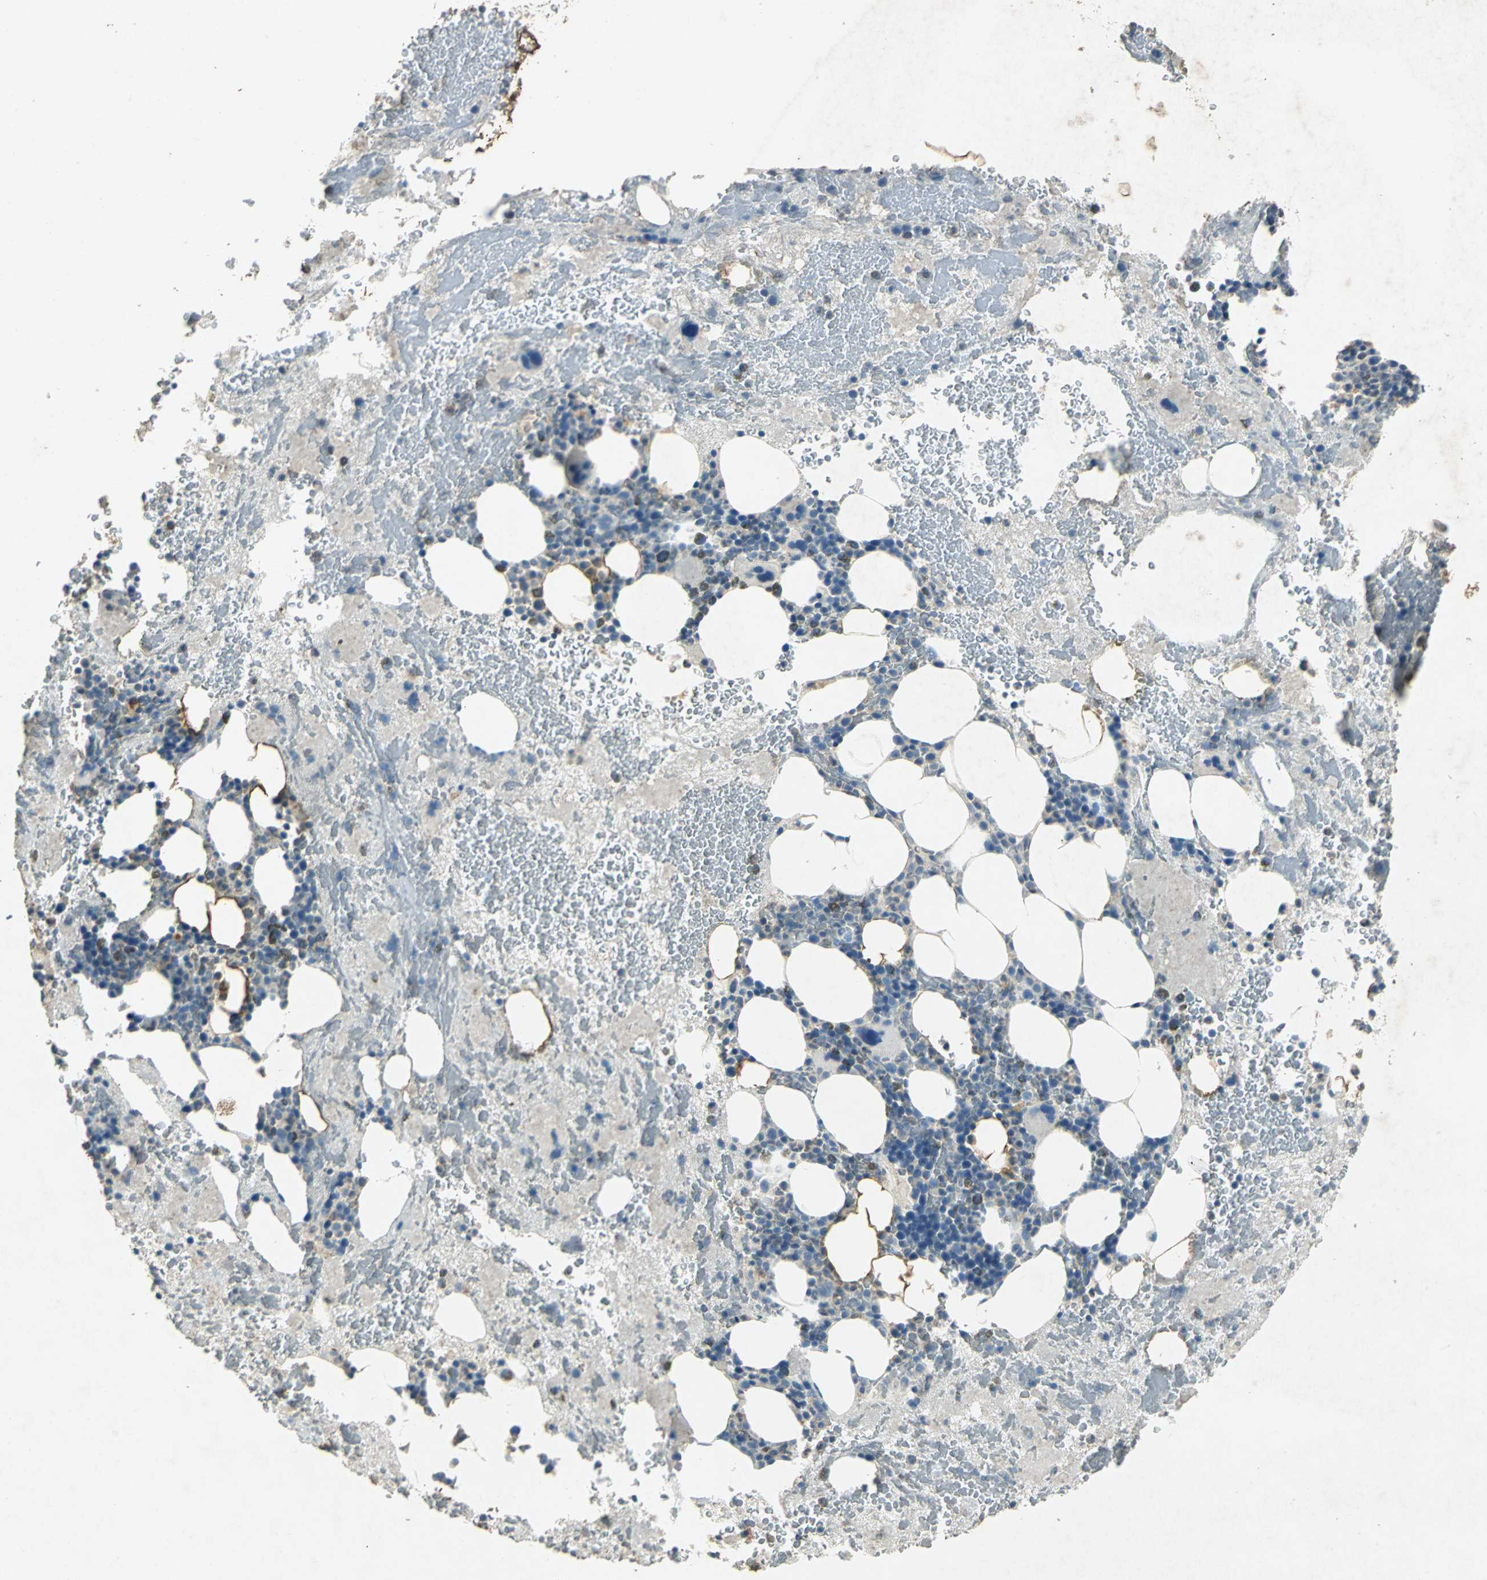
{"staining": {"intensity": "moderate", "quantity": "<25%", "location": "cytoplasmic/membranous"}, "tissue": "bone marrow", "cell_type": "Hematopoietic cells", "image_type": "normal", "snomed": [{"axis": "morphology", "description": "Normal tissue, NOS"}, {"axis": "topography", "description": "Bone marrow"}], "caption": "Immunohistochemistry (IHC) of normal human bone marrow reveals low levels of moderate cytoplasmic/membranous expression in approximately <25% of hematopoietic cells.", "gene": "CAMK2B", "patient": {"sex": "male", "age": 76}}